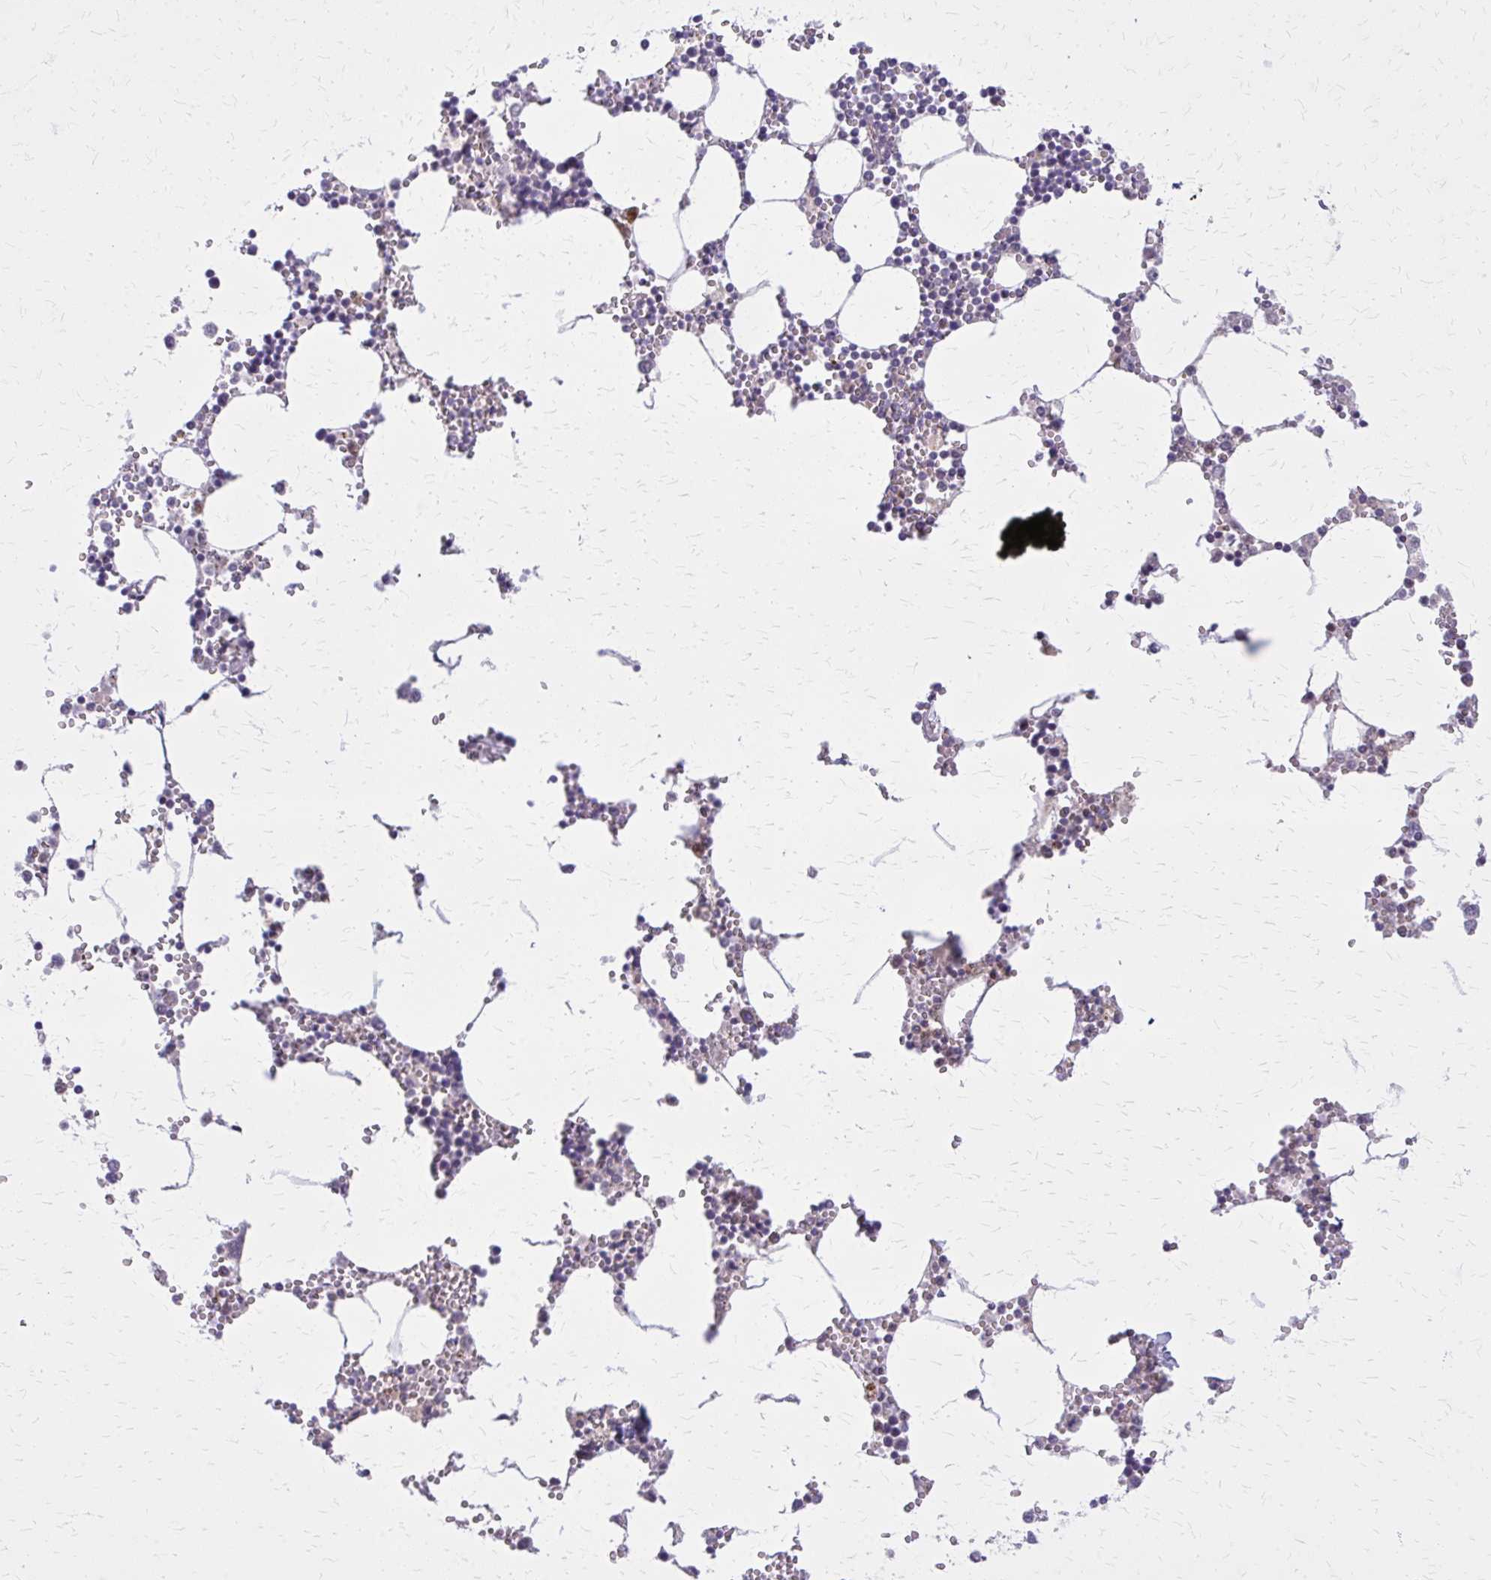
{"staining": {"intensity": "weak", "quantity": "<25%", "location": "cytoplasmic/membranous"}, "tissue": "bone marrow", "cell_type": "Hematopoietic cells", "image_type": "normal", "snomed": [{"axis": "morphology", "description": "Normal tissue, NOS"}, {"axis": "topography", "description": "Bone marrow"}], "caption": "This is a histopathology image of IHC staining of normal bone marrow, which shows no staining in hematopoietic cells. Nuclei are stained in blue.", "gene": "GLRX", "patient": {"sex": "male", "age": 54}}